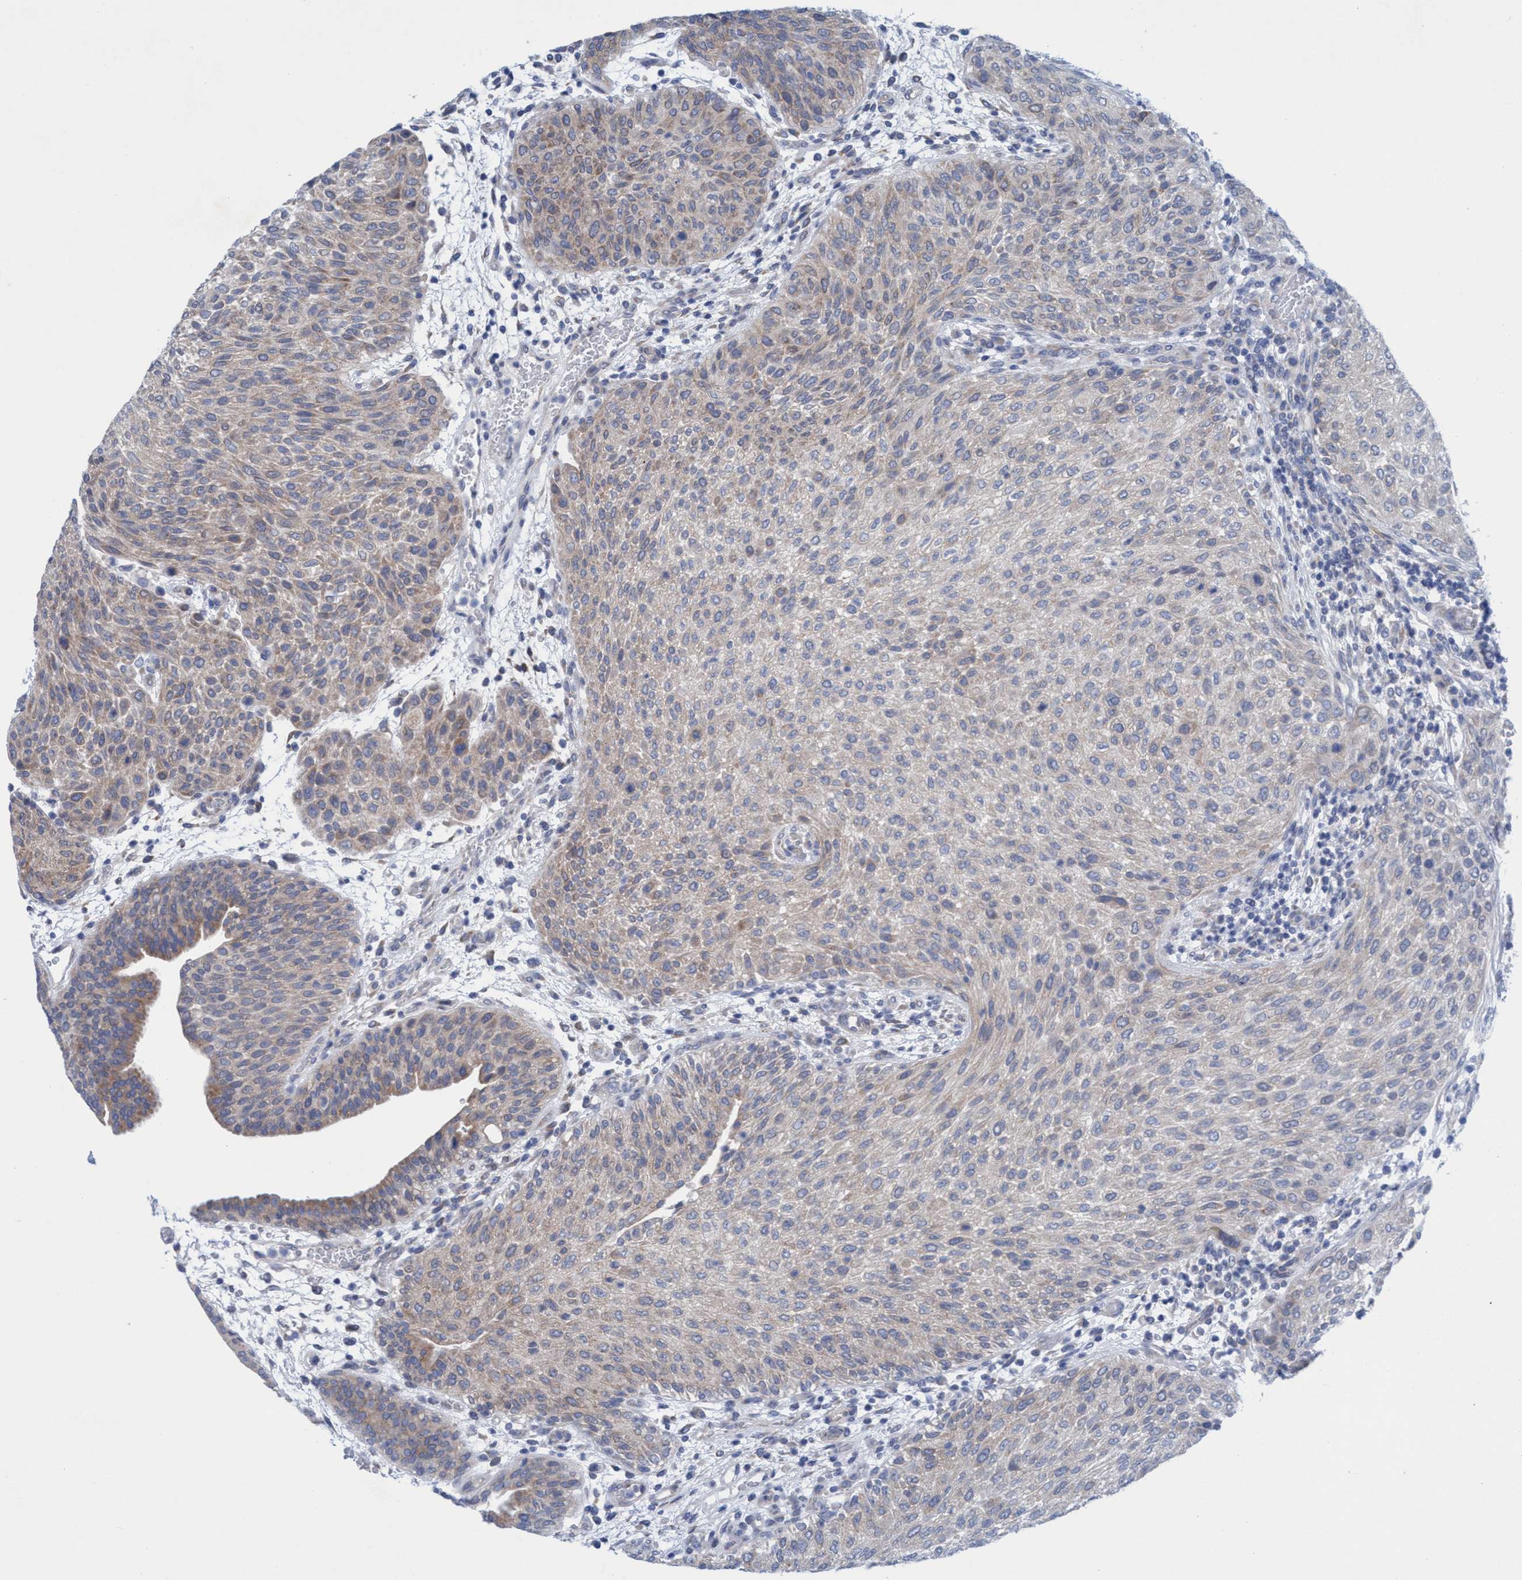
{"staining": {"intensity": "weak", "quantity": "<25%", "location": "cytoplasmic/membranous"}, "tissue": "urothelial cancer", "cell_type": "Tumor cells", "image_type": "cancer", "snomed": [{"axis": "morphology", "description": "Urothelial carcinoma, Low grade"}, {"axis": "morphology", "description": "Urothelial carcinoma, High grade"}, {"axis": "topography", "description": "Urinary bladder"}], "caption": "High magnification brightfield microscopy of low-grade urothelial carcinoma stained with DAB (brown) and counterstained with hematoxylin (blue): tumor cells show no significant staining.", "gene": "RSAD1", "patient": {"sex": "male", "age": 35}}